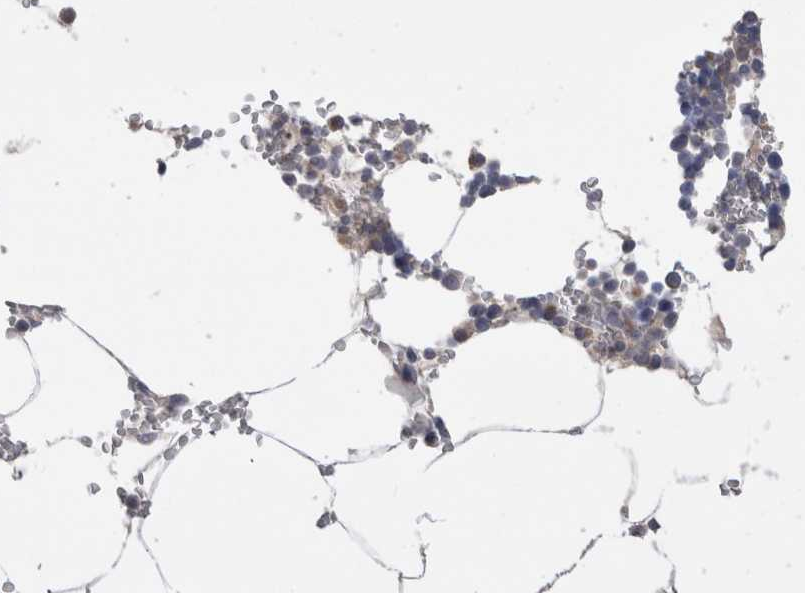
{"staining": {"intensity": "negative", "quantity": "none", "location": "none"}, "tissue": "bone marrow", "cell_type": "Hematopoietic cells", "image_type": "normal", "snomed": [{"axis": "morphology", "description": "Normal tissue, NOS"}, {"axis": "topography", "description": "Bone marrow"}], "caption": "This is an immunohistochemistry histopathology image of benign human bone marrow. There is no positivity in hematopoietic cells.", "gene": "OTOR", "patient": {"sex": "male", "age": 70}}